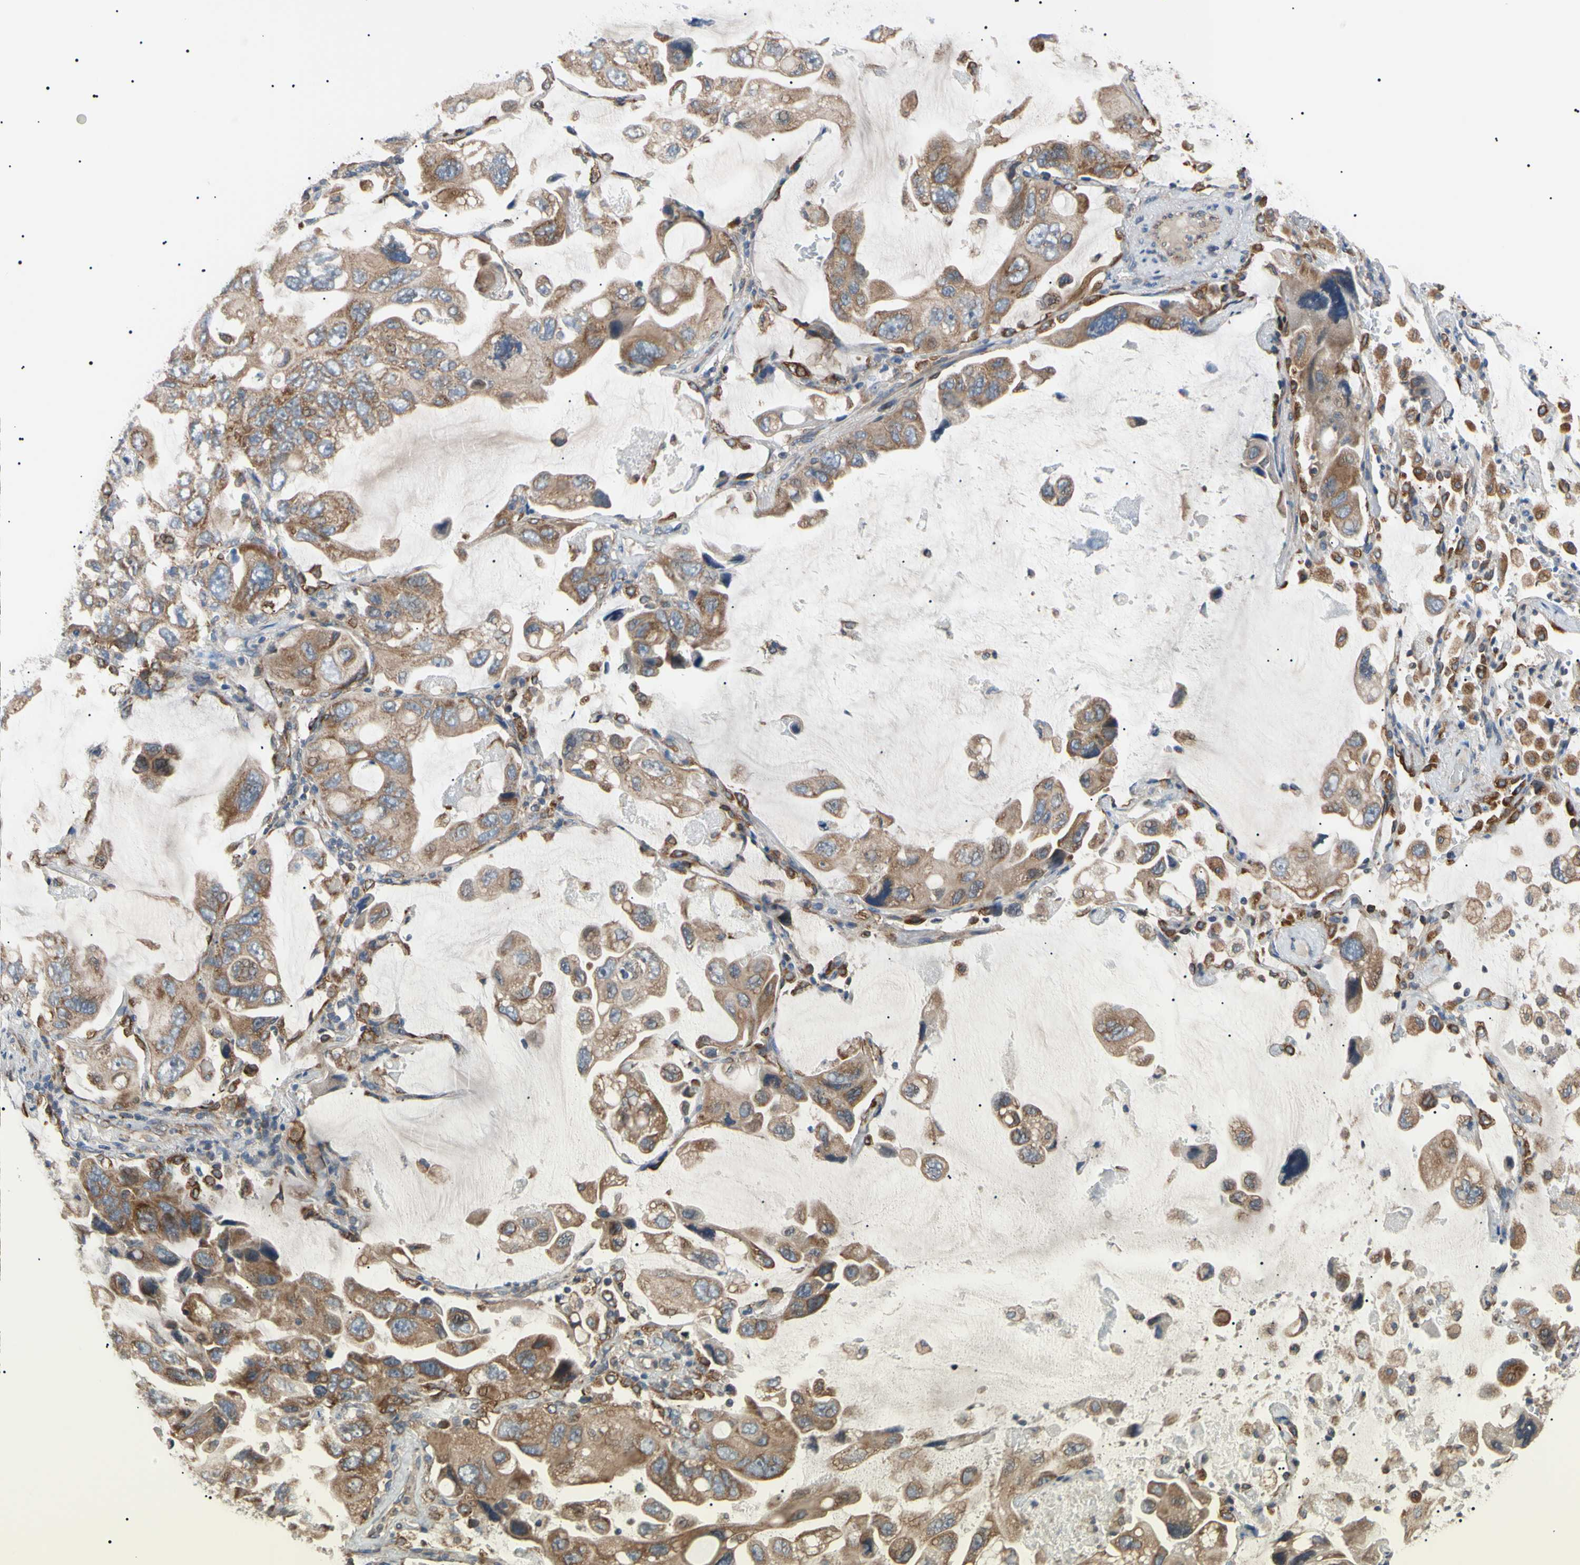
{"staining": {"intensity": "moderate", "quantity": ">75%", "location": "cytoplasmic/membranous"}, "tissue": "lung cancer", "cell_type": "Tumor cells", "image_type": "cancer", "snomed": [{"axis": "morphology", "description": "Squamous cell carcinoma, NOS"}, {"axis": "topography", "description": "Lung"}], "caption": "Squamous cell carcinoma (lung) stained for a protein (brown) reveals moderate cytoplasmic/membranous positive expression in approximately >75% of tumor cells.", "gene": "VAPA", "patient": {"sex": "female", "age": 73}}